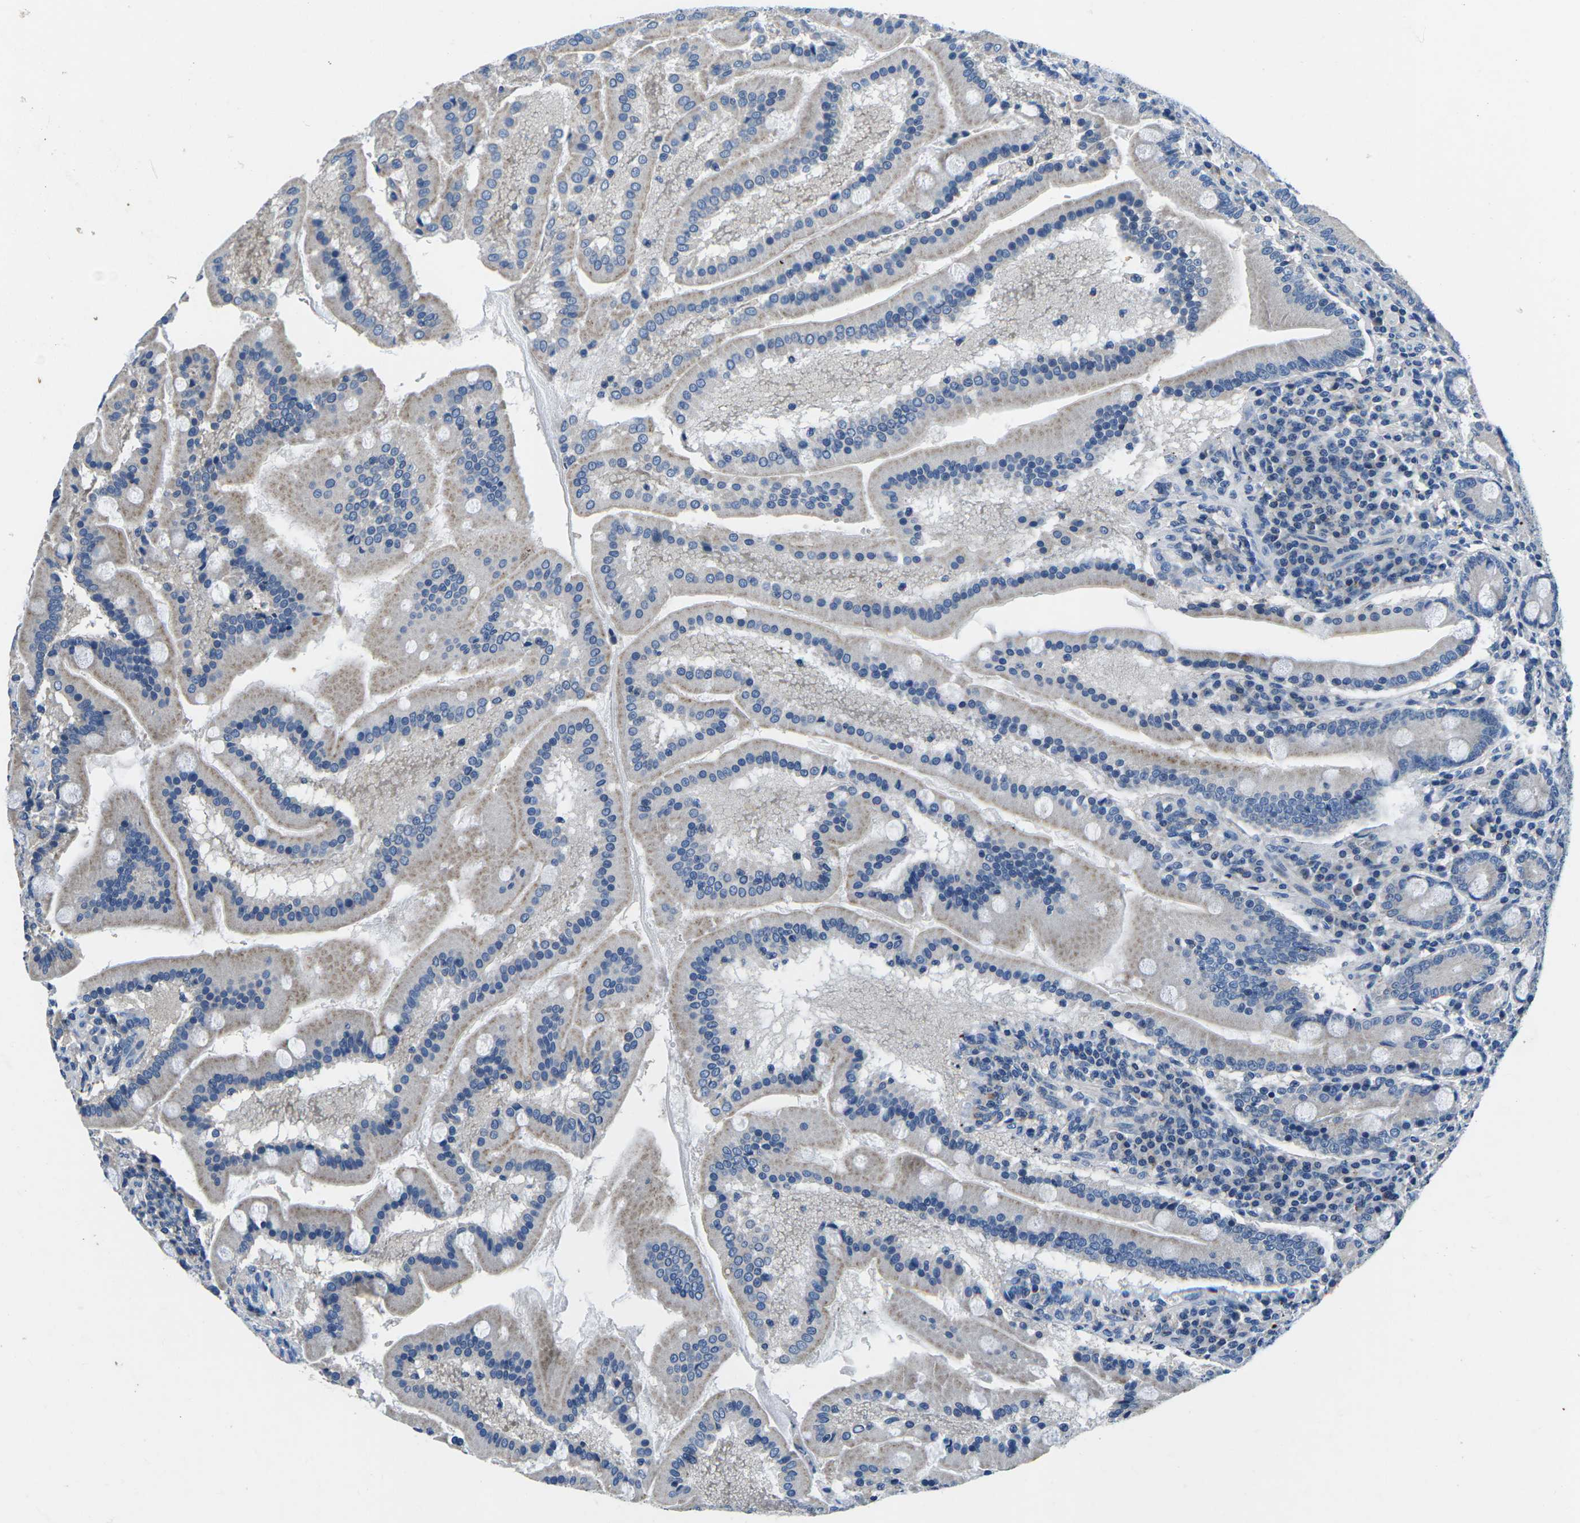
{"staining": {"intensity": "moderate", "quantity": "<25%", "location": "cytoplasmic/membranous"}, "tissue": "duodenum", "cell_type": "Glandular cells", "image_type": "normal", "snomed": [{"axis": "morphology", "description": "Normal tissue, NOS"}, {"axis": "topography", "description": "Duodenum"}], "caption": "Protein expression analysis of normal duodenum exhibits moderate cytoplasmic/membranous positivity in about <25% of glandular cells.", "gene": "PDCD6IP", "patient": {"sex": "male", "age": 50}}